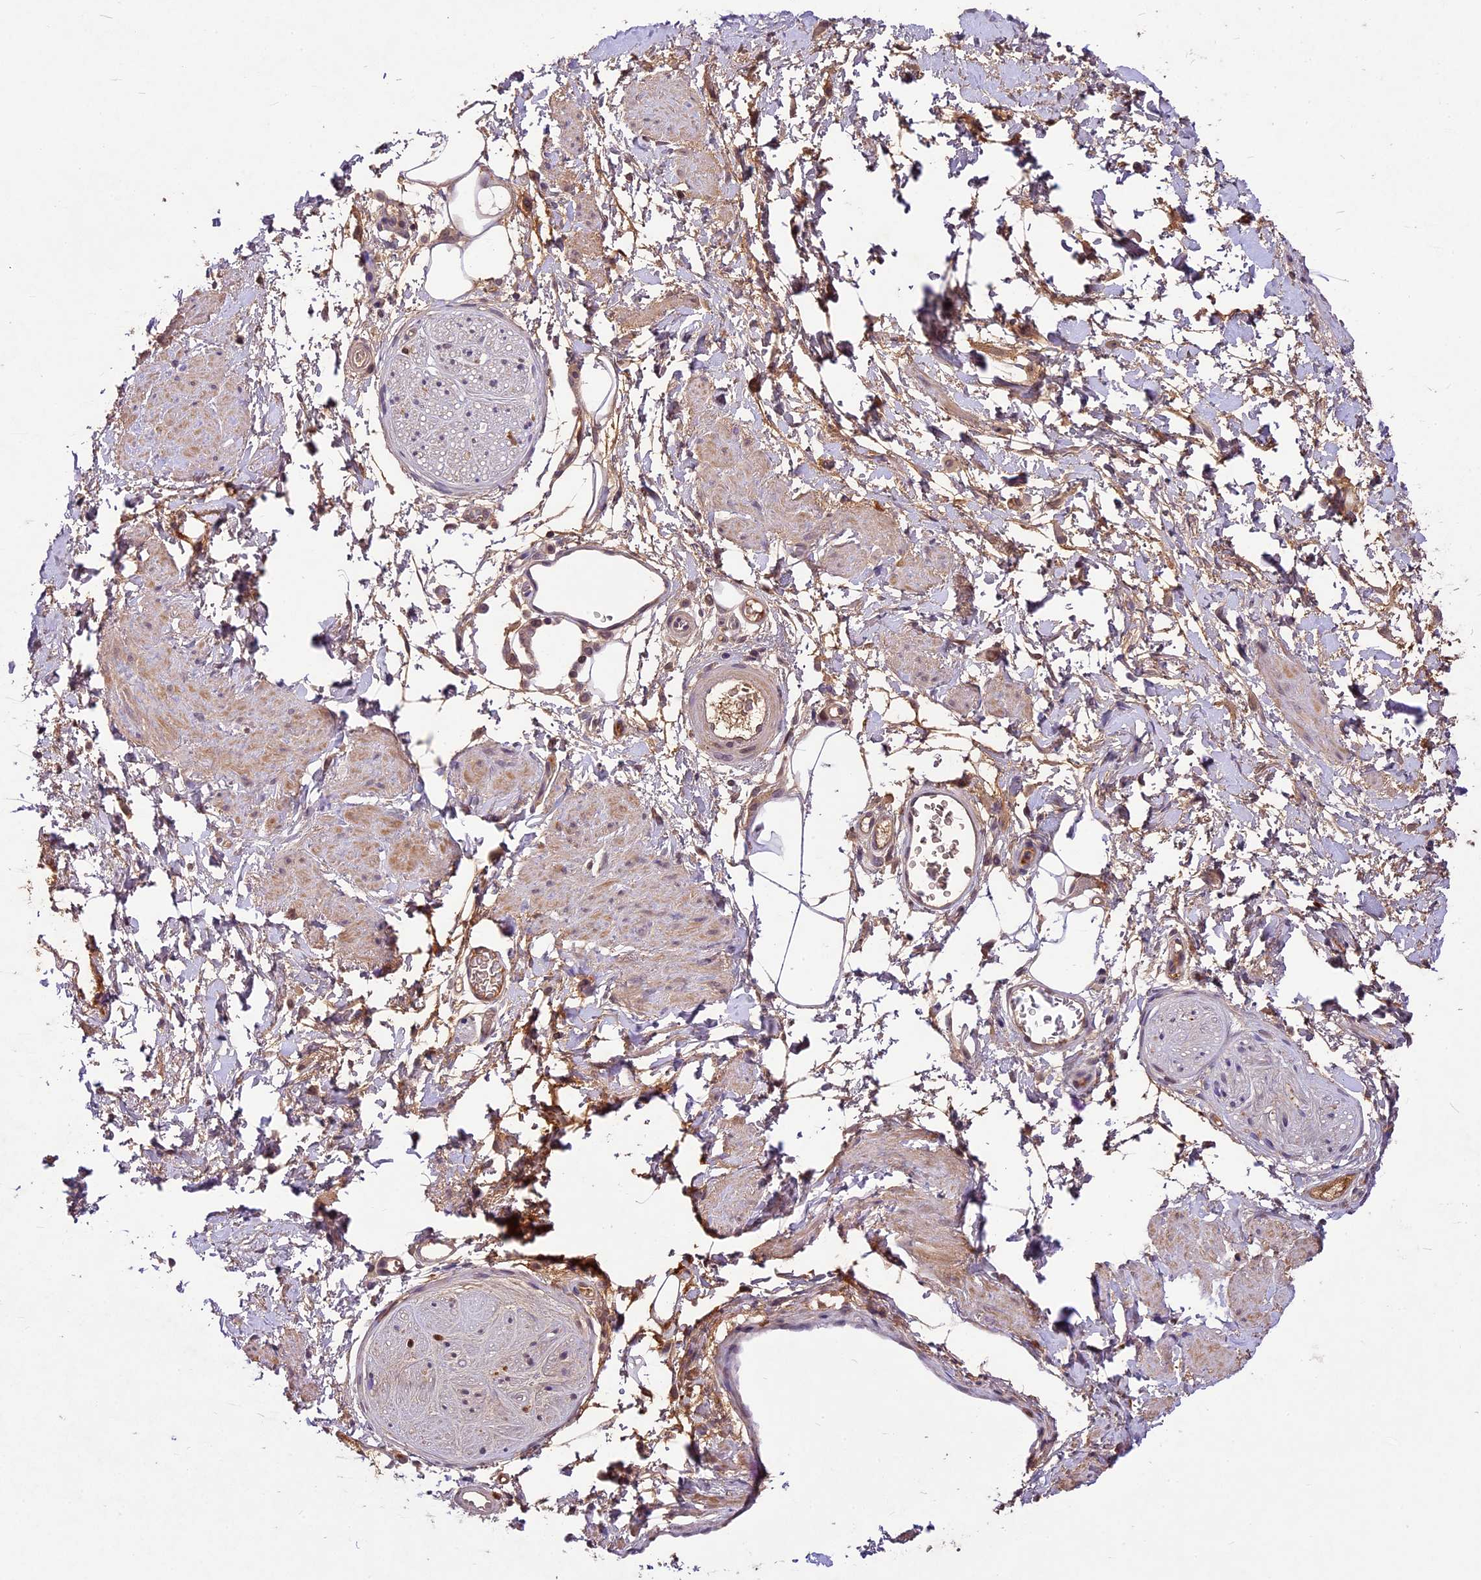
{"staining": {"intensity": "weak", "quantity": ">75%", "location": "nuclear"}, "tissue": "adipose tissue", "cell_type": "Adipocytes", "image_type": "normal", "snomed": [{"axis": "morphology", "description": "Normal tissue, NOS"}, {"axis": "morphology", "description": "Adenocarcinoma, NOS"}, {"axis": "topography", "description": "Rectum"}, {"axis": "topography", "description": "Vagina"}, {"axis": "topography", "description": "Peripheral nerve tissue"}], "caption": "Adipocytes display weak nuclear staining in about >75% of cells in normal adipose tissue. Immunohistochemistry stains the protein of interest in brown and the nuclei are stained blue.", "gene": "ATP10A", "patient": {"sex": "female", "age": 71}}